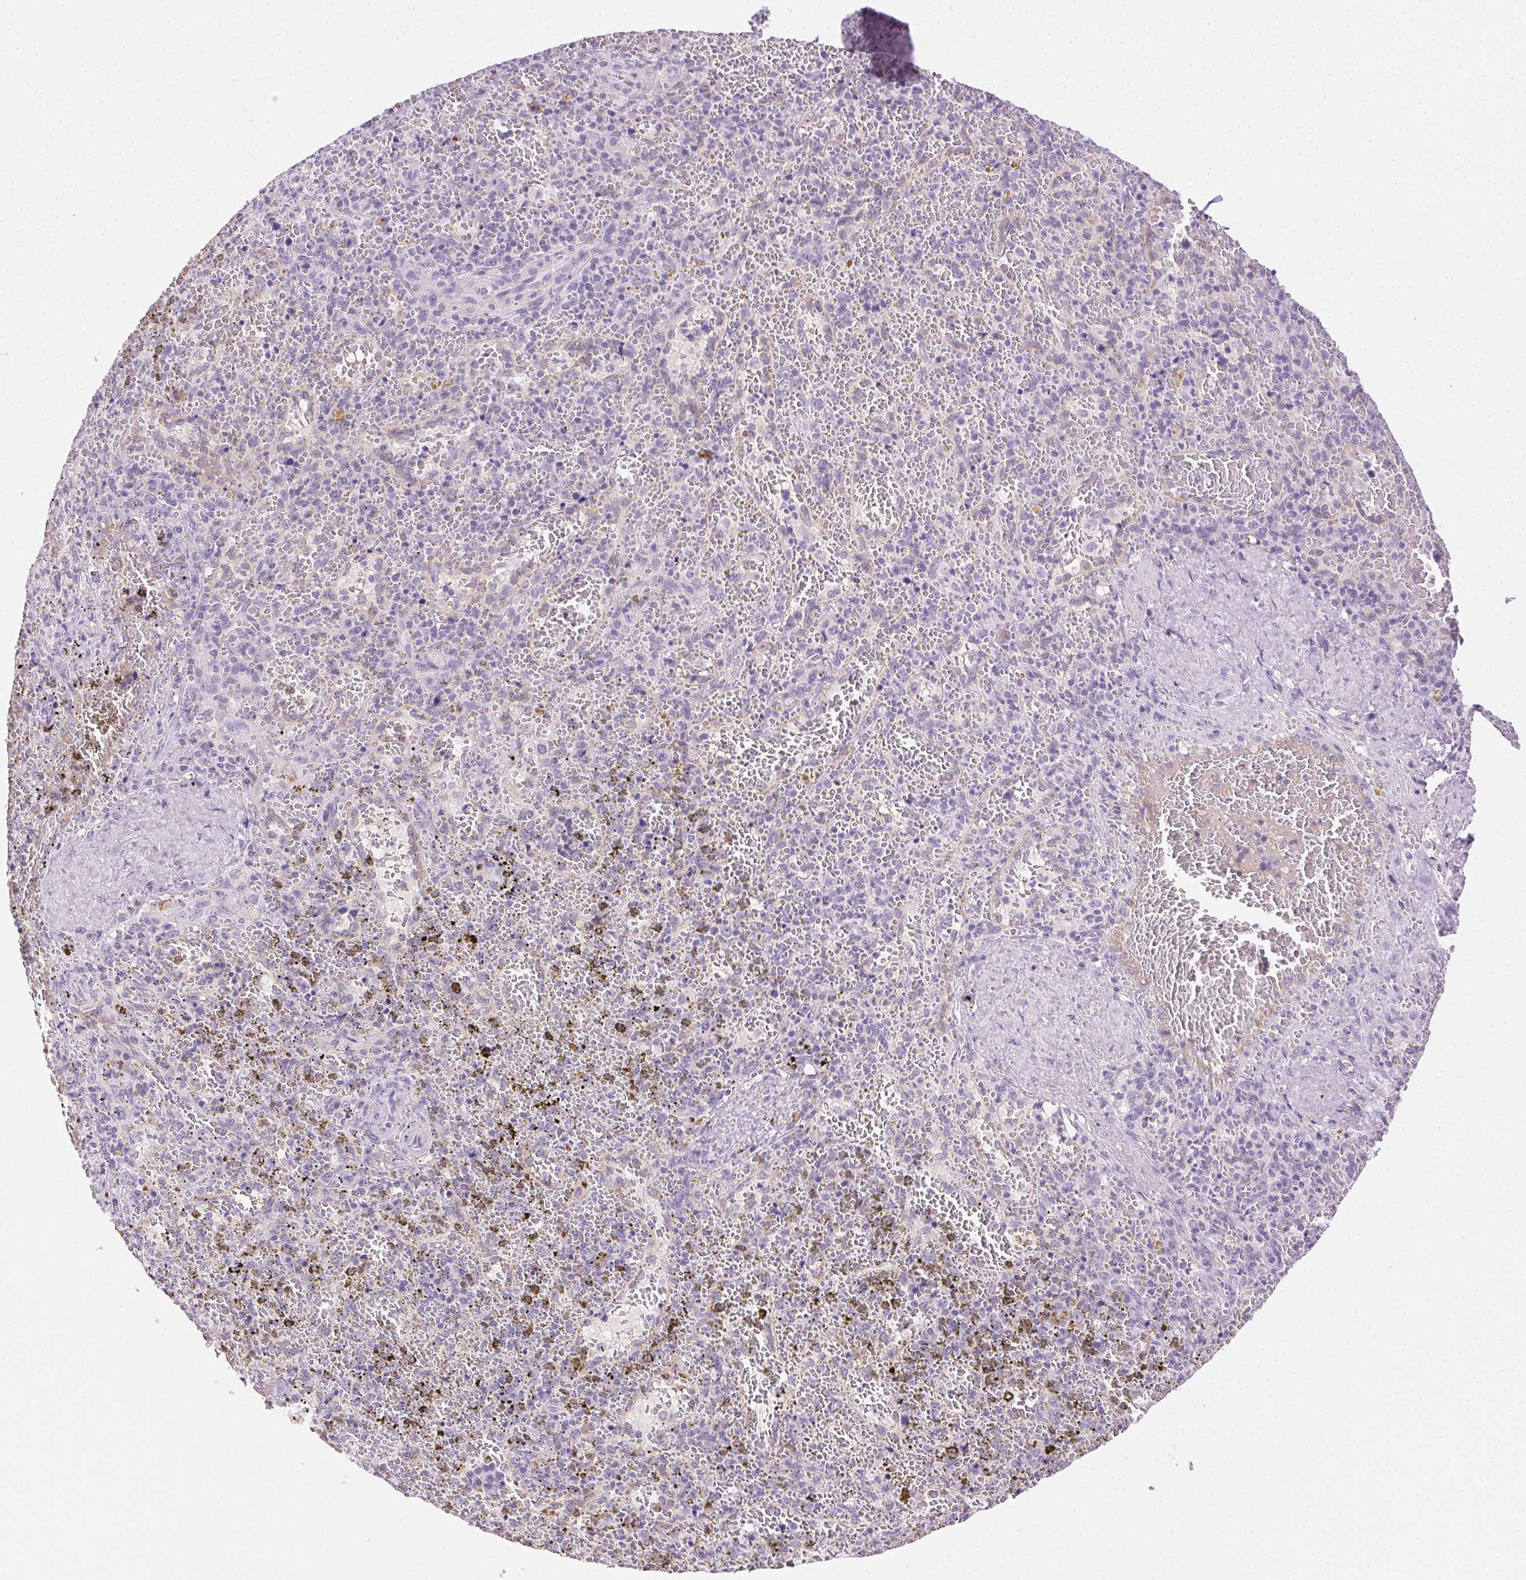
{"staining": {"intensity": "negative", "quantity": "none", "location": "none"}, "tissue": "spleen", "cell_type": "Cells in red pulp", "image_type": "normal", "snomed": [{"axis": "morphology", "description": "Normal tissue, NOS"}, {"axis": "topography", "description": "Spleen"}], "caption": "Spleen was stained to show a protein in brown. There is no significant expression in cells in red pulp. (Stains: DAB (3,3'-diaminobenzidine) IHC with hematoxylin counter stain, Microscopy: brightfield microscopy at high magnification).", "gene": "CLDN10", "patient": {"sex": "female", "age": 50}}